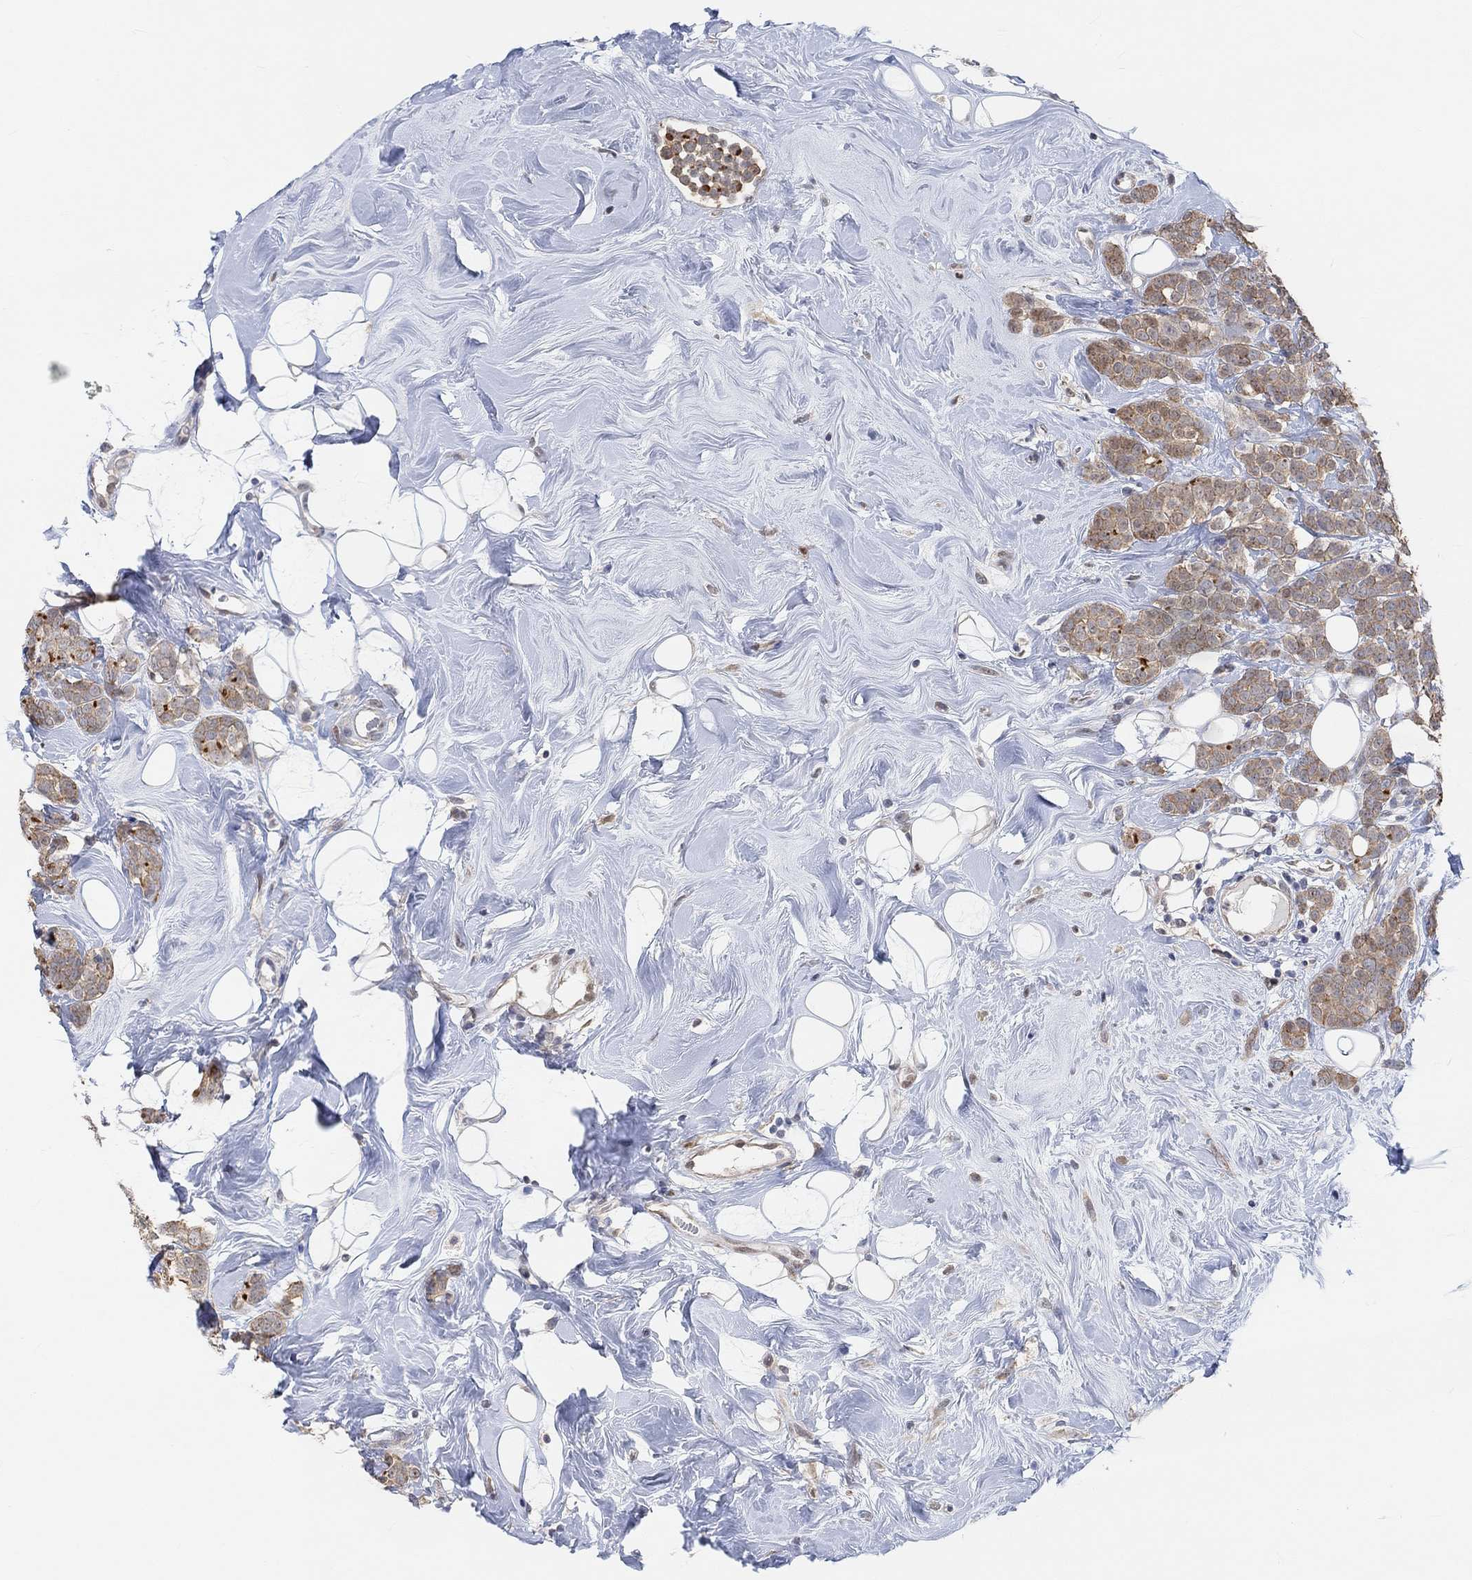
{"staining": {"intensity": "moderate", "quantity": ">75%", "location": "cytoplasmic/membranous"}, "tissue": "breast cancer", "cell_type": "Tumor cells", "image_type": "cancer", "snomed": [{"axis": "morphology", "description": "Lobular carcinoma"}, {"axis": "topography", "description": "Breast"}], "caption": "The histopathology image demonstrates a brown stain indicating the presence of a protein in the cytoplasmic/membranous of tumor cells in breast lobular carcinoma.", "gene": "MUC1", "patient": {"sex": "female", "age": 49}}